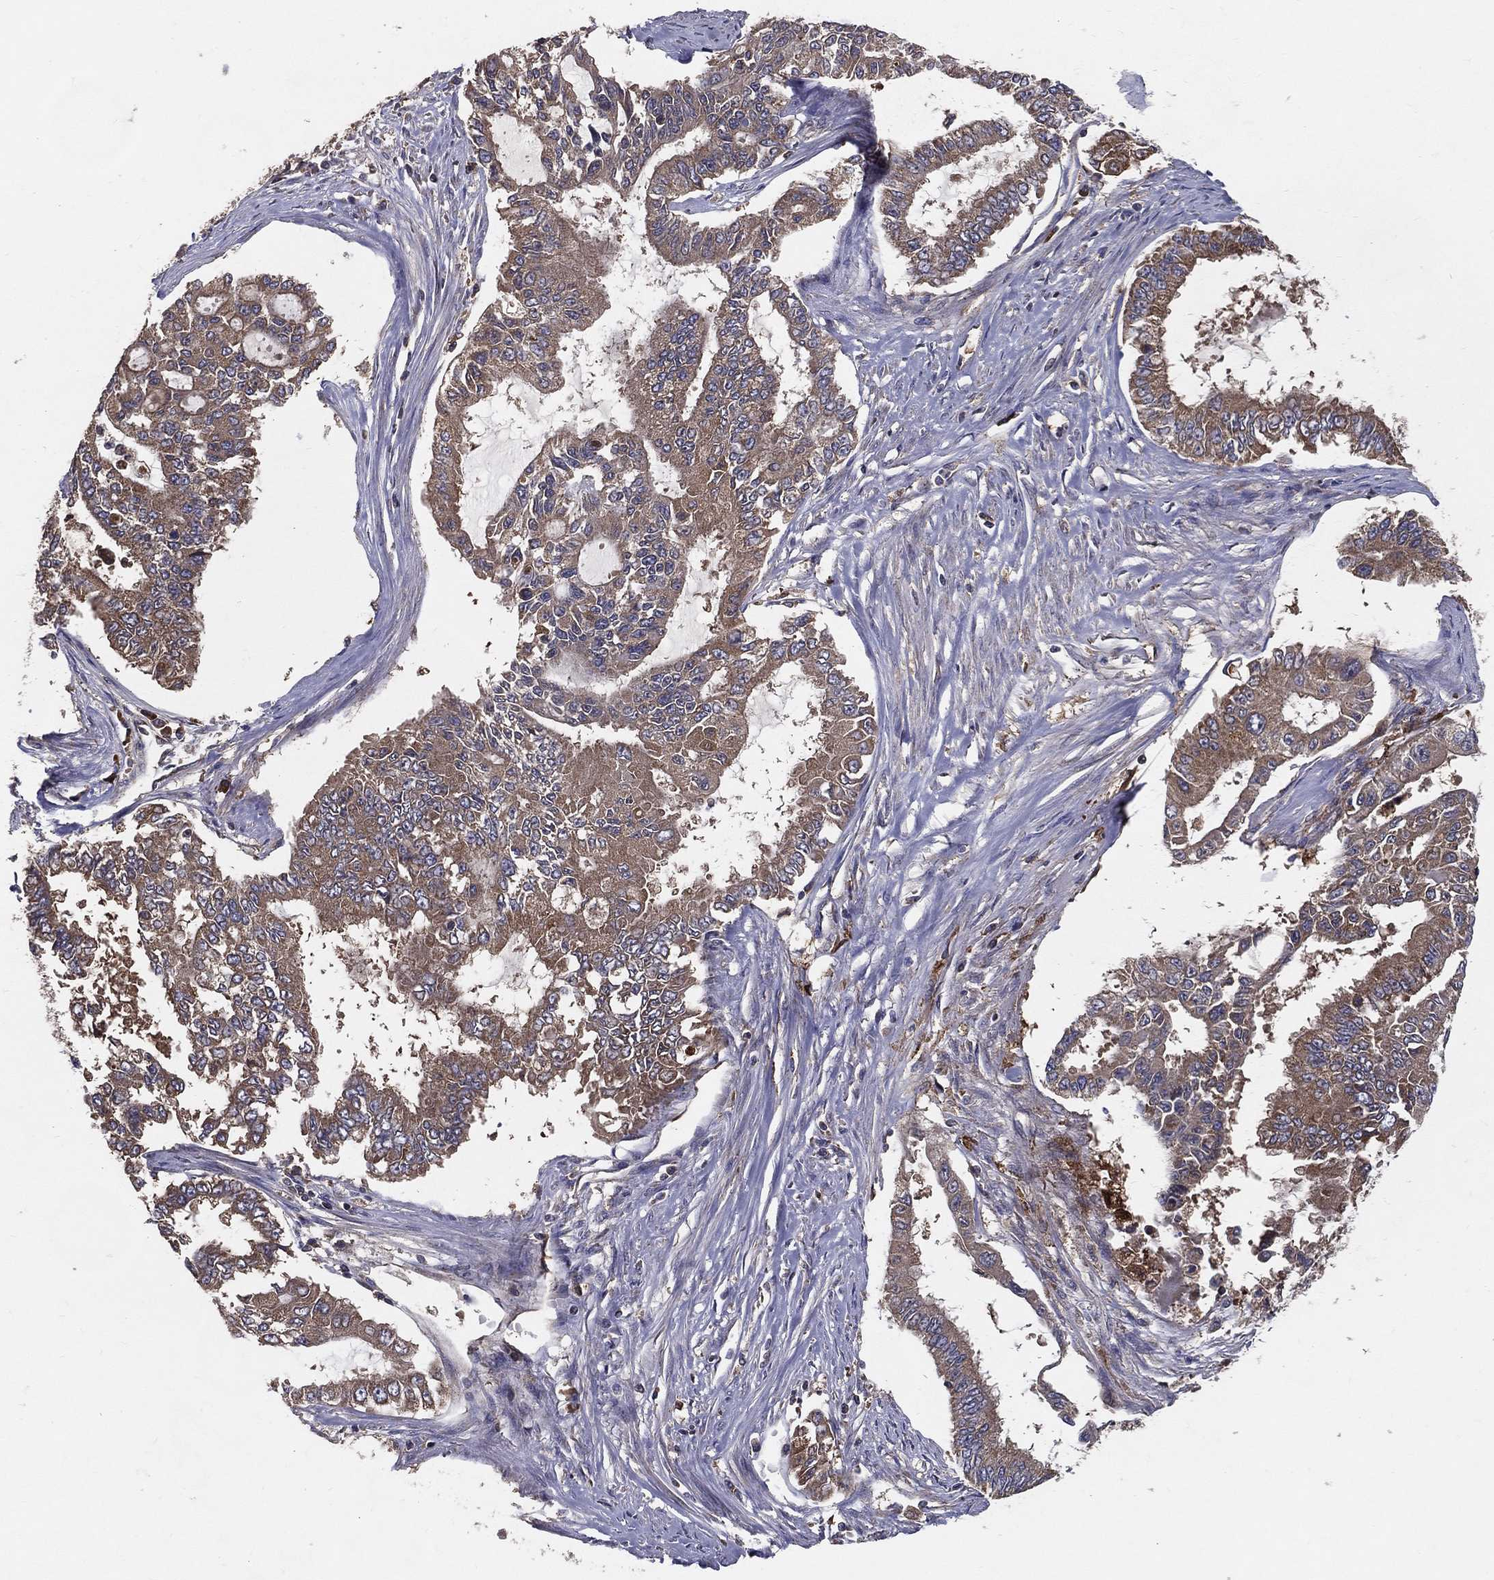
{"staining": {"intensity": "moderate", "quantity": ">75%", "location": "cytoplasmic/membranous"}, "tissue": "endometrial cancer", "cell_type": "Tumor cells", "image_type": "cancer", "snomed": [{"axis": "morphology", "description": "Adenocarcinoma, NOS"}, {"axis": "topography", "description": "Uterus"}], "caption": "Endometrial adenocarcinoma stained with immunohistochemistry (IHC) demonstrates moderate cytoplasmic/membranous positivity in approximately >75% of tumor cells. (DAB = brown stain, brightfield microscopy at high magnification).", "gene": "MT-ND1", "patient": {"sex": "female", "age": 59}}